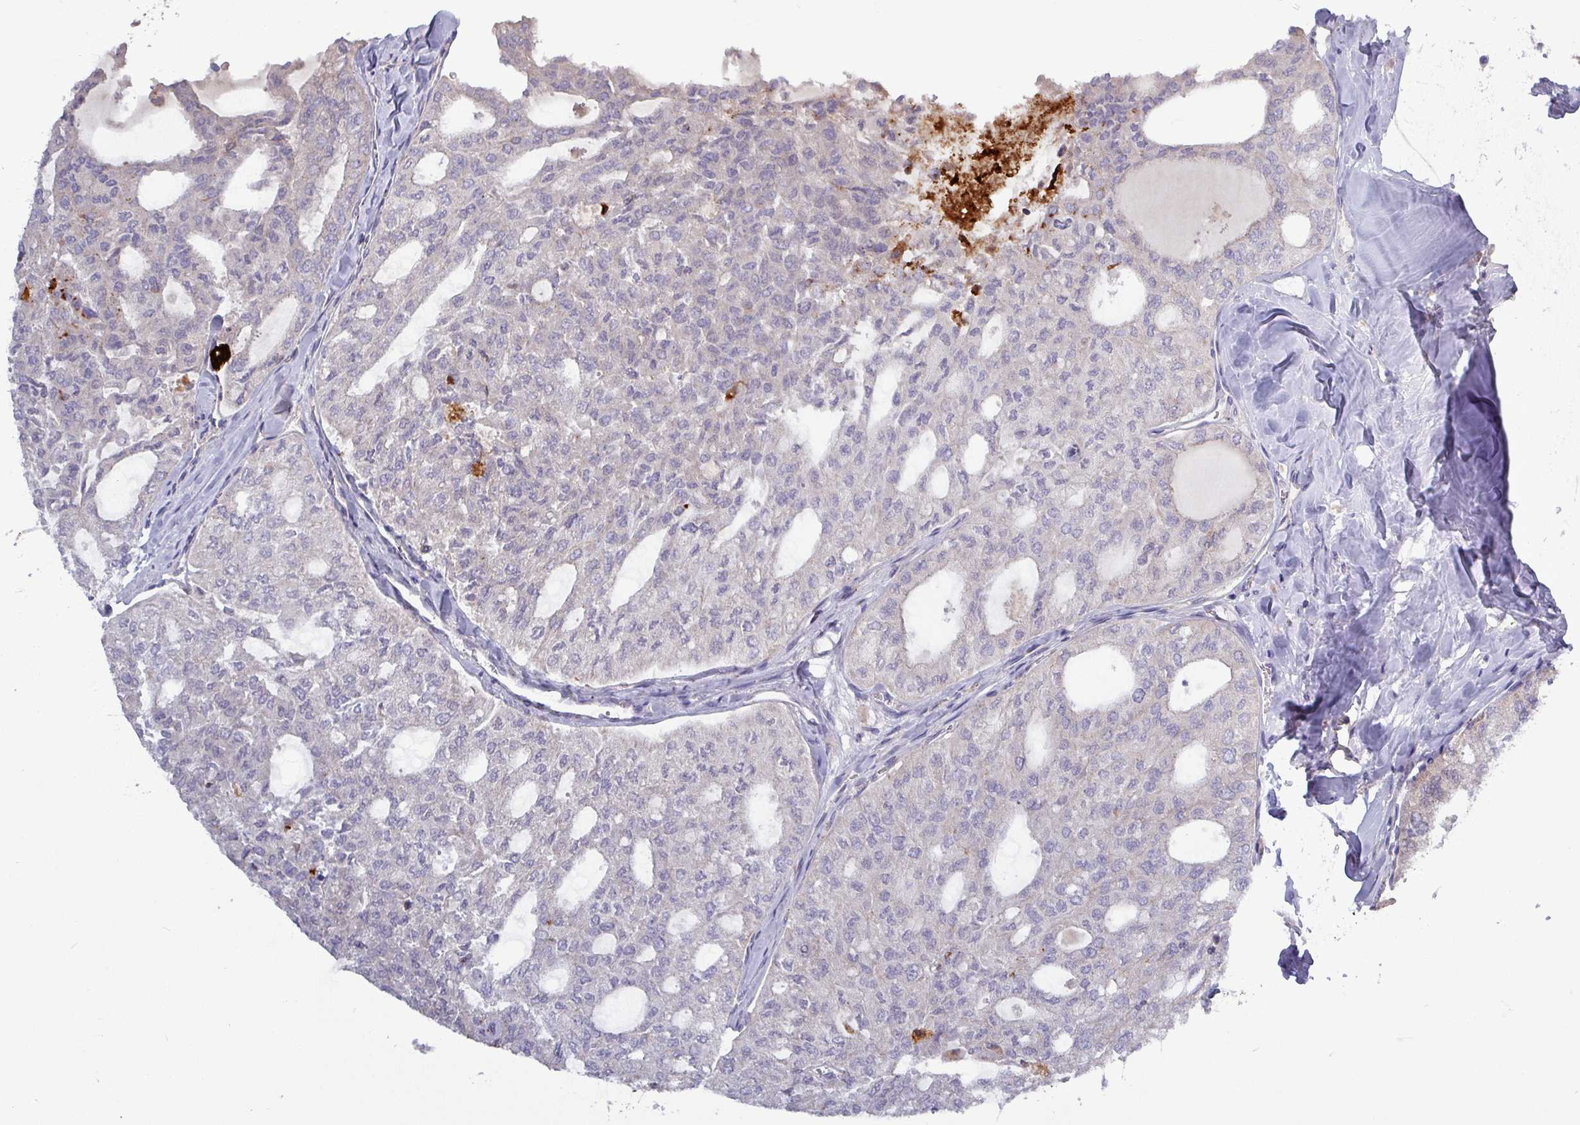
{"staining": {"intensity": "negative", "quantity": "none", "location": "none"}, "tissue": "thyroid cancer", "cell_type": "Tumor cells", "image_type": "cancer", "snomed": [{"axis": "morphology", "description": "Follicular adenoma carcinoma, NOS"}, {"axis": "topography", "description": "Thyroid gland"}], "caption": "This is a photomicrograph of immunohistochemistry staining of thyroid follicular adenoma carcinoma, which shows no staining in tumor cells. The staining was performed using DAB (3,3'-diaminobenzidine) to visualize the protein expression in brown, while the nuclei were stained in blue with hematoxylin (Magnification: 20x).", "gene": "PLIN2", "patient": {"sex": "male", "age": 75}}